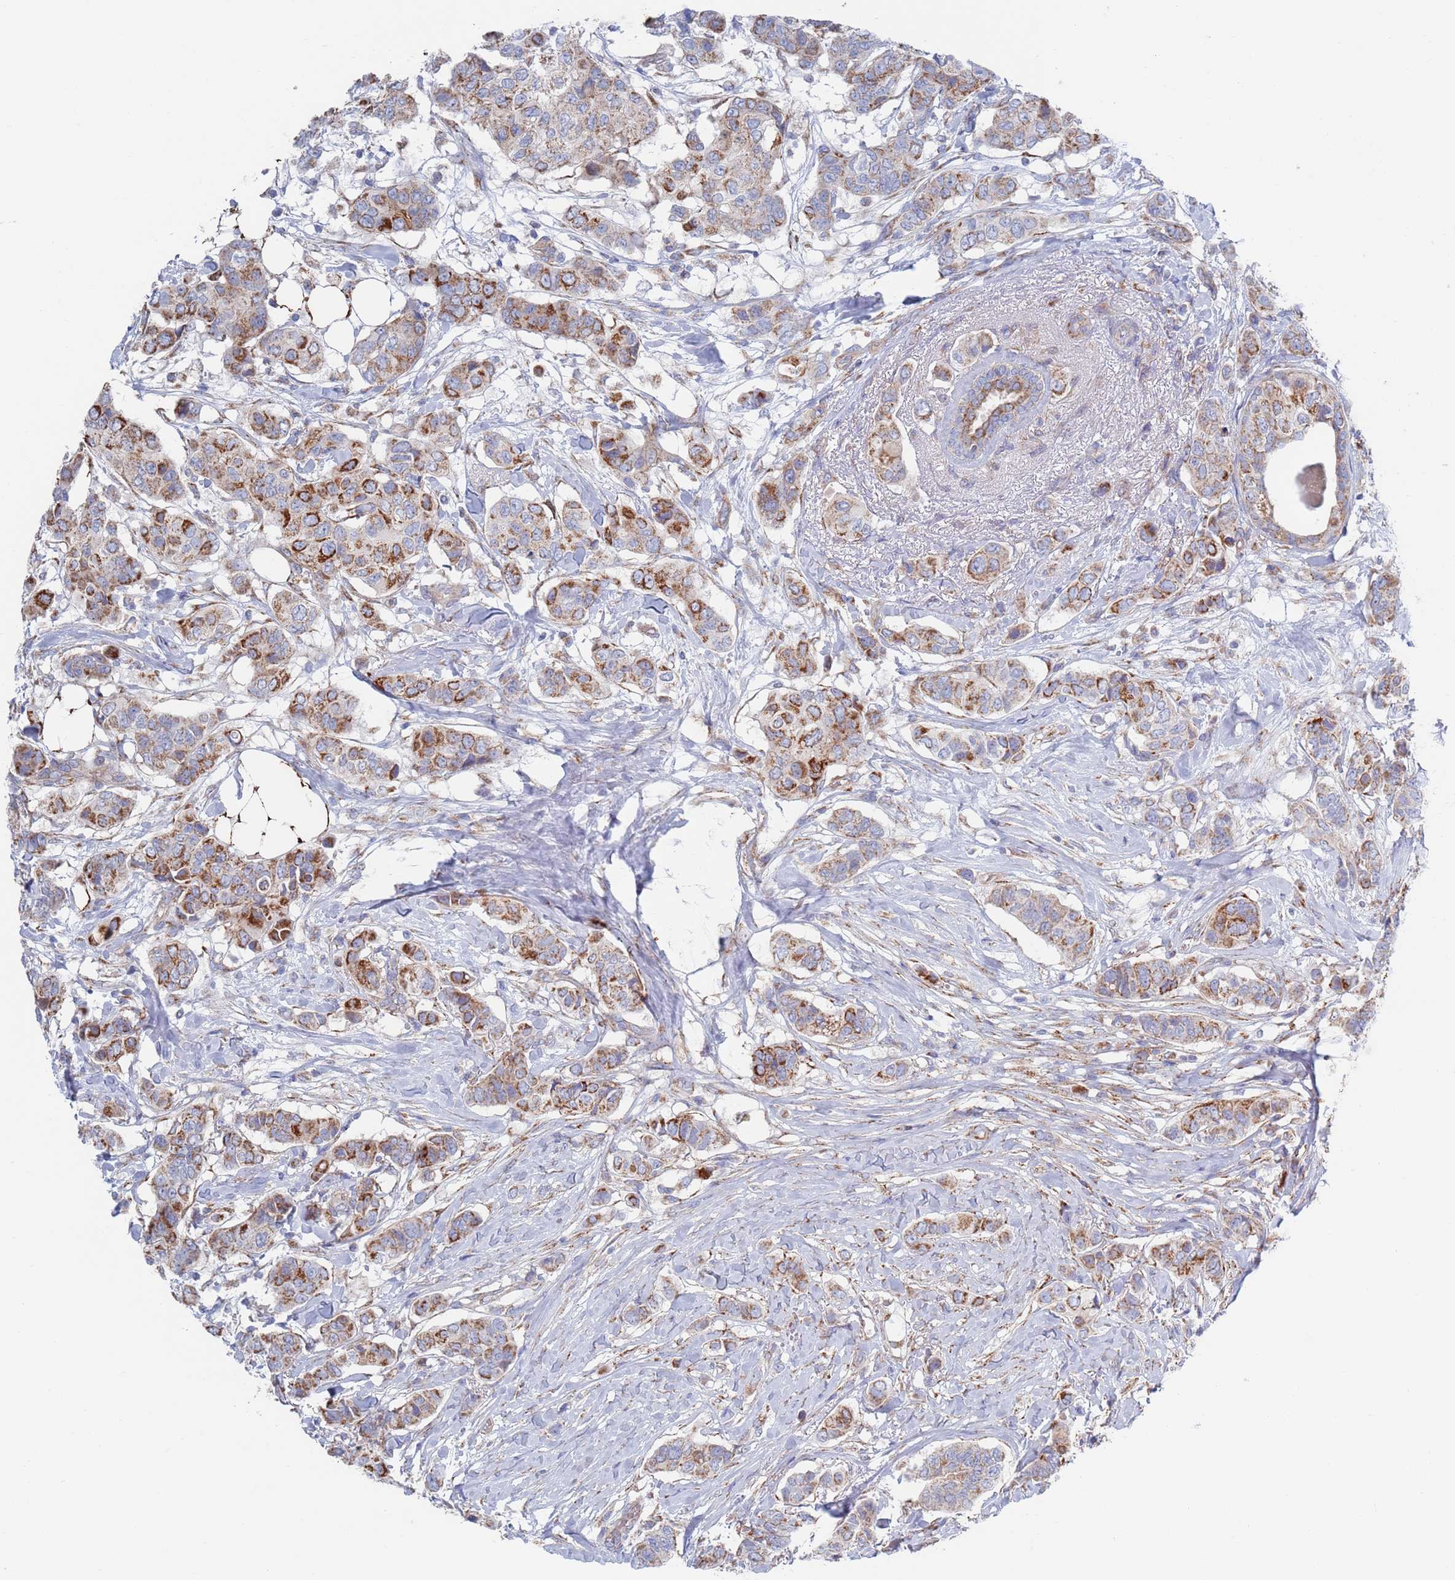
{"staining": {"intensity": "strong", "quantity": "25%-75%", "location": "cytoplasmic/membranous"}, "tissue": "breast cancer", "cell_type": "Tumor cells", "image_type": "cancer", "snomed": [{"axis": "morphology", "description": "Lobular carcinoma"}, {"axis": "topography", "description": "Breast"}], "caption": "Tumor cells exhibit strong cytoplasmic/membranous staining in about 25%-75% of cells in breast cancer. The protein is stained brown, and the nuclei are stained in blue (DAB (3,3'-diaminobenzidine) IHC with brightfield microscopy, high magnification).", "gene": "CHCHD6", "patient": {"sex": "female", "age": 51}}